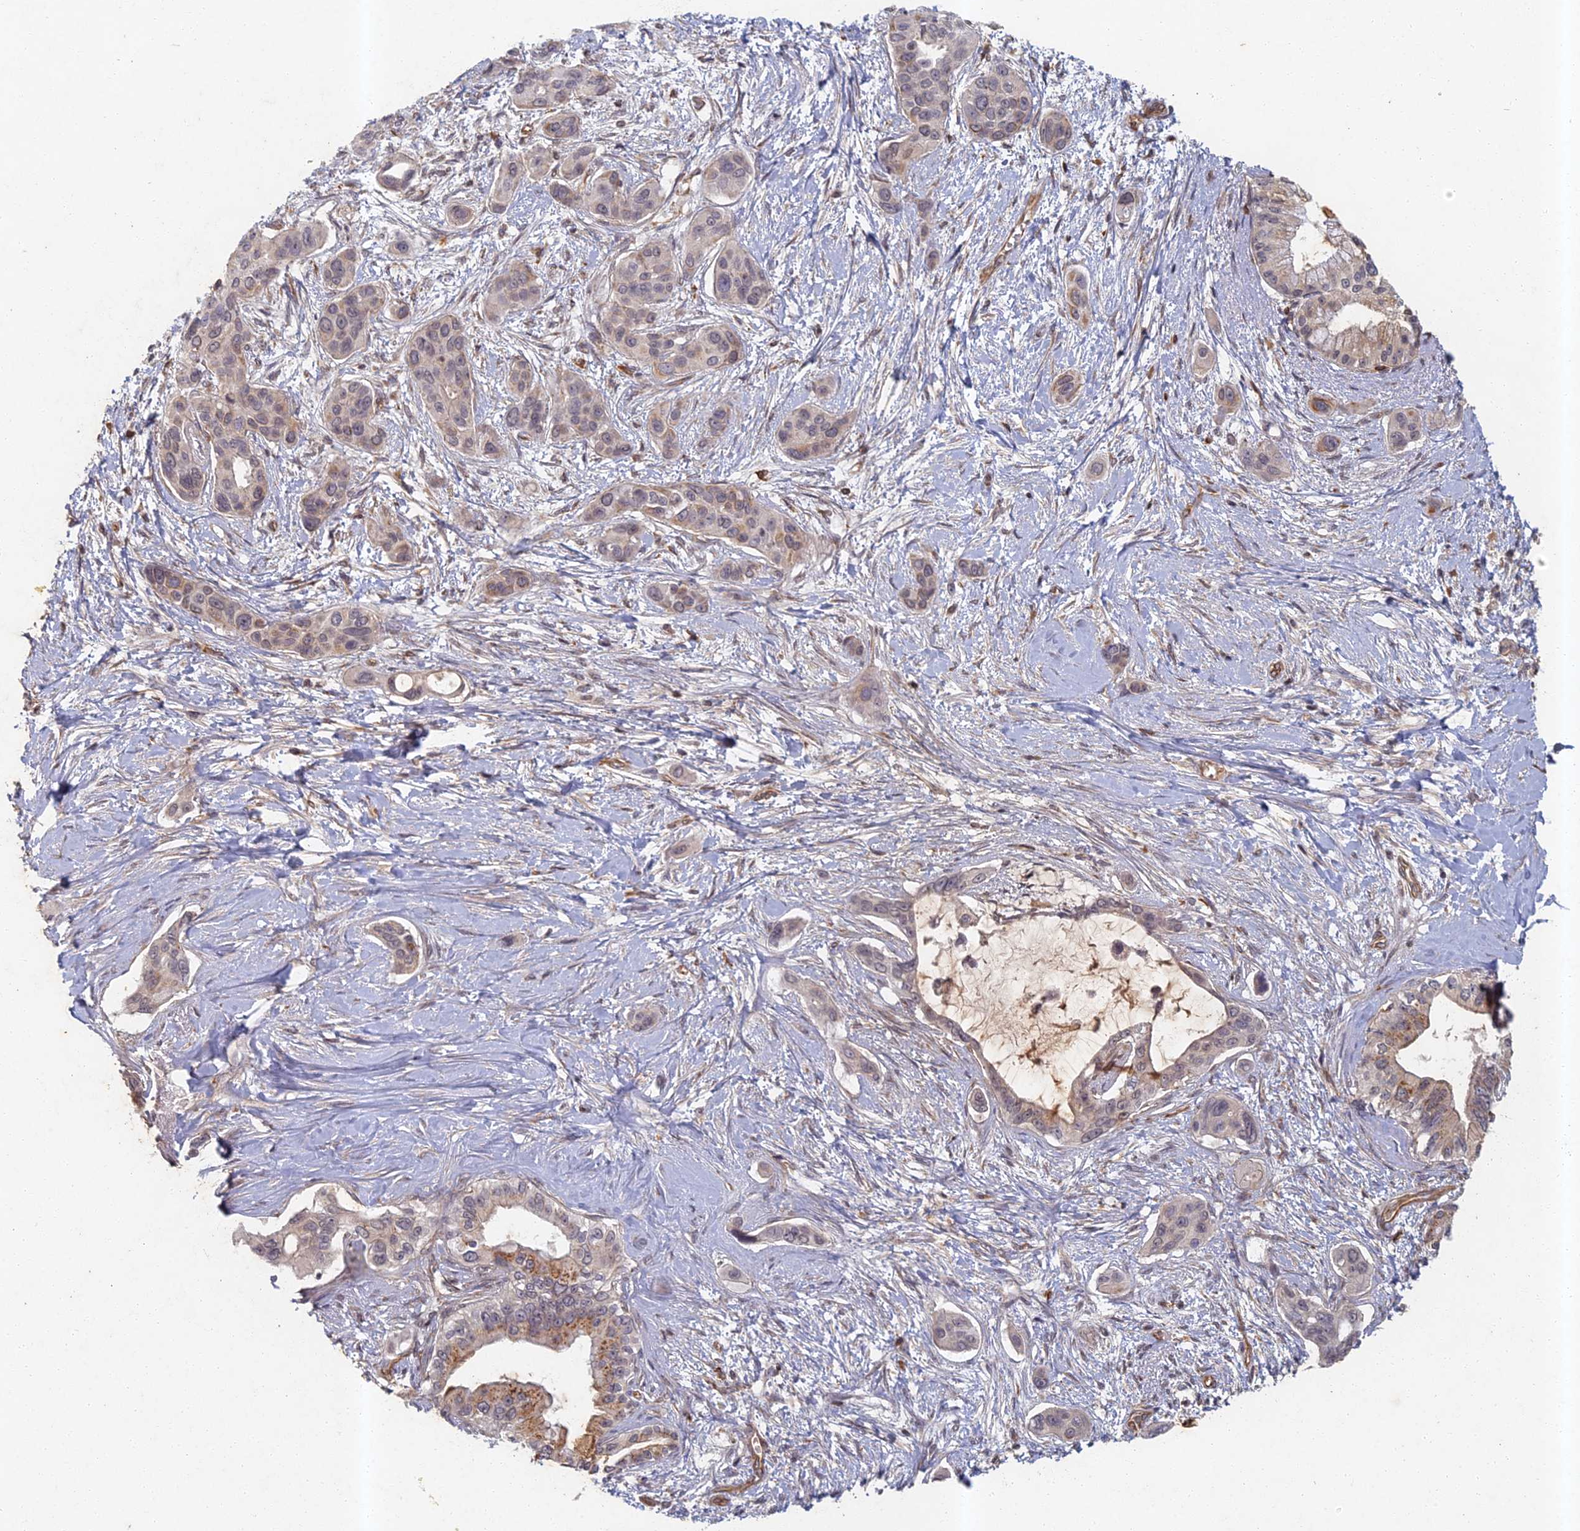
{"staining": {"intensity": "moderate", "quantity": "<25%", "location": "cytoplasmic/membranous"}, "tissue": "pancreatic cancer", "cell_type": "Tumor cells", "image_type": "cancer", "snomed": [{"axis": "morphology", "description": "Adenocarcinoma, NOS"}, {"axis": "topography", "description": "Pancreas"}], "caption": "This is an image of immunohistochemistry (IHC) staining of pancreatic adenocarcinoma, which shows moderate positivity in the cytoplasmic/membranous of tumor cells.", "gene": "ABCB10", "patient": {"sex": "male", "age": 72}}